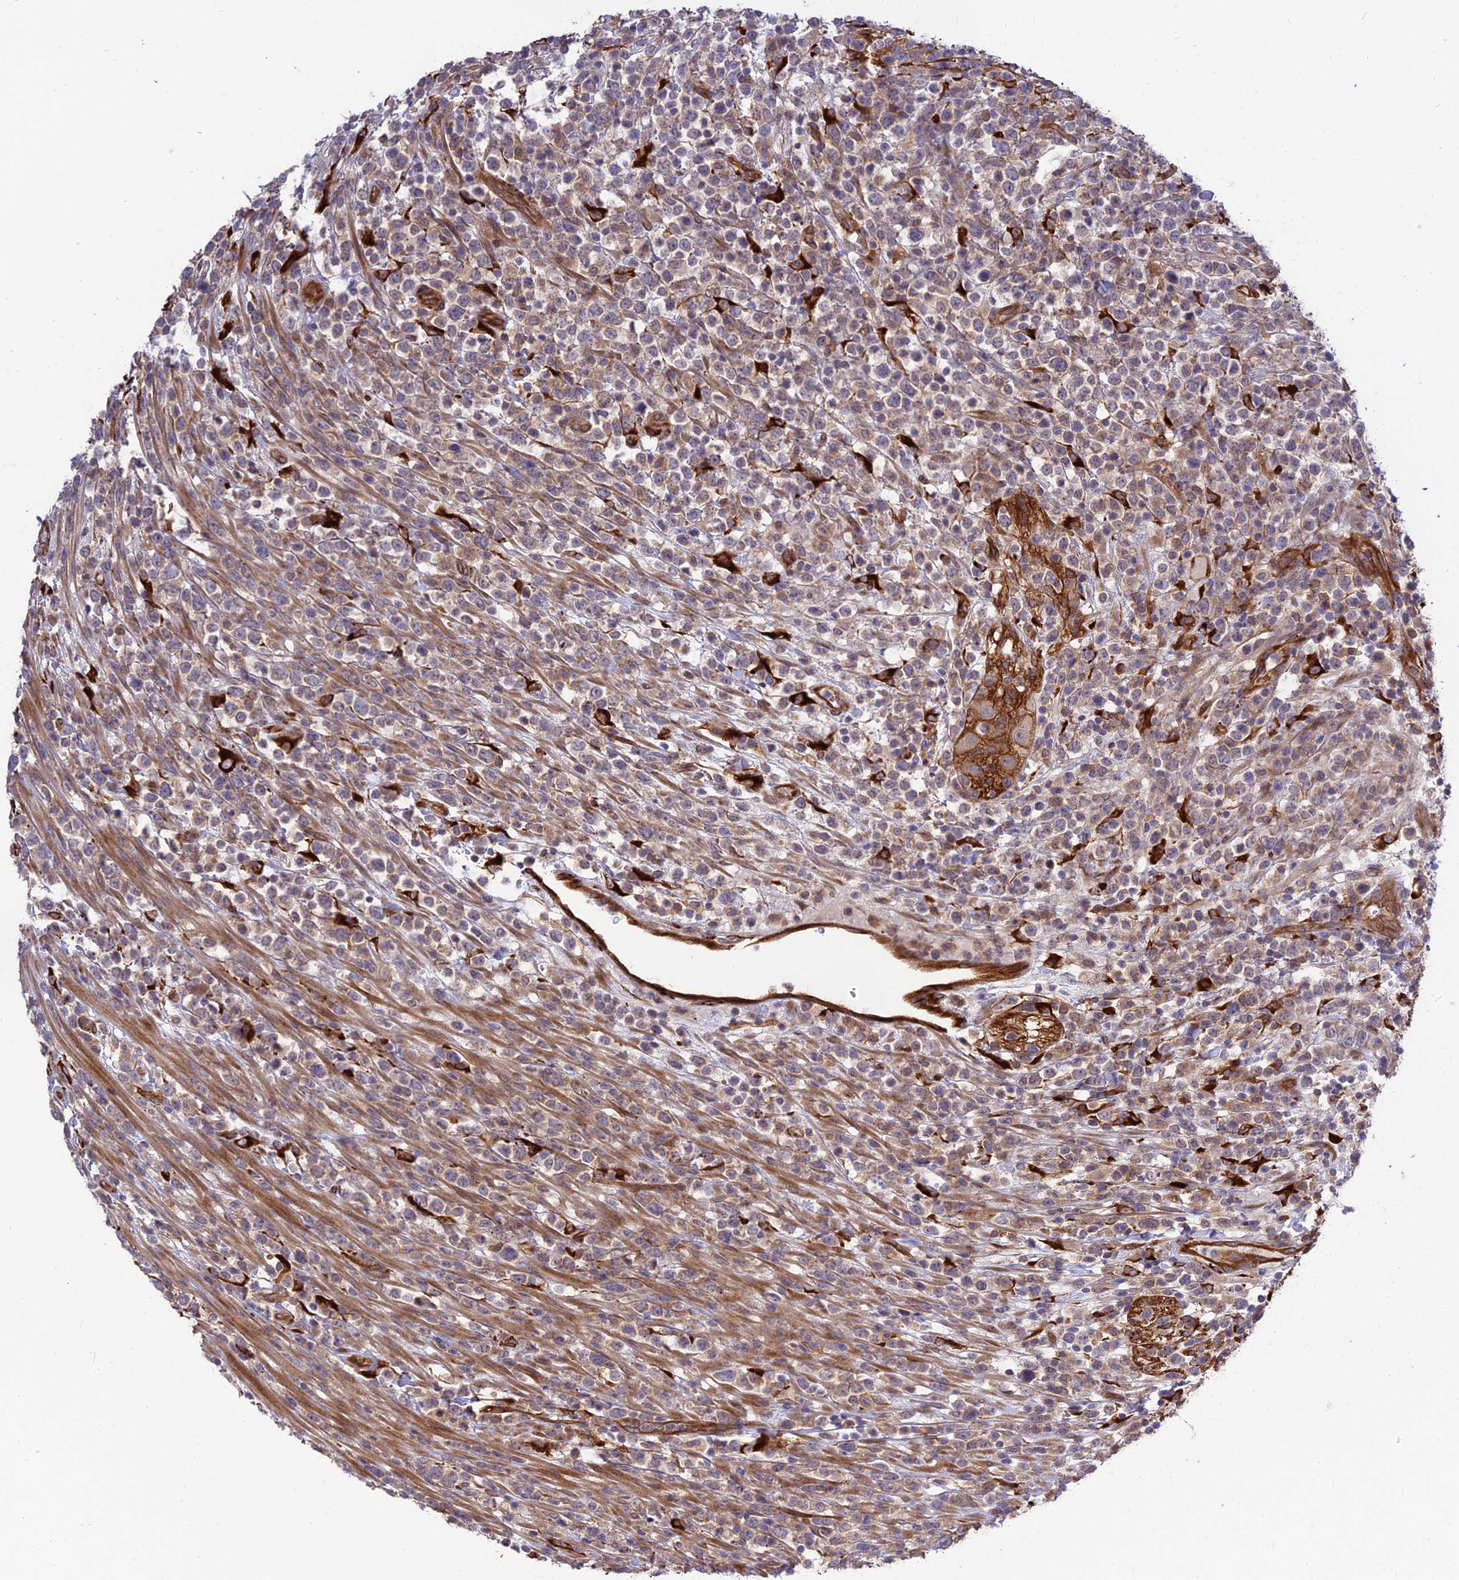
{"staining": {"intensity": "weak", "quantity": "25%-75%", "location": "cytoplasmic/membranous"}, "tissue": "lymphoma", "cell_type": "Tumor cells", "image_type": "cancer", "snomed": [{"axis": "morphology", "description": "Malignant lymphoma, non-Hodgkin's type, High grade"}, {"axis": "topography", "description": "Colon"}], "caption": "Immunohistochemical staining of lymphoma shows low levels of weak cytoplasmic/membranous protein expression in approximately 25%-75% of tumor cells.", "gene": "CRTAP", "patient": {"sex": "female", "age": 53}}